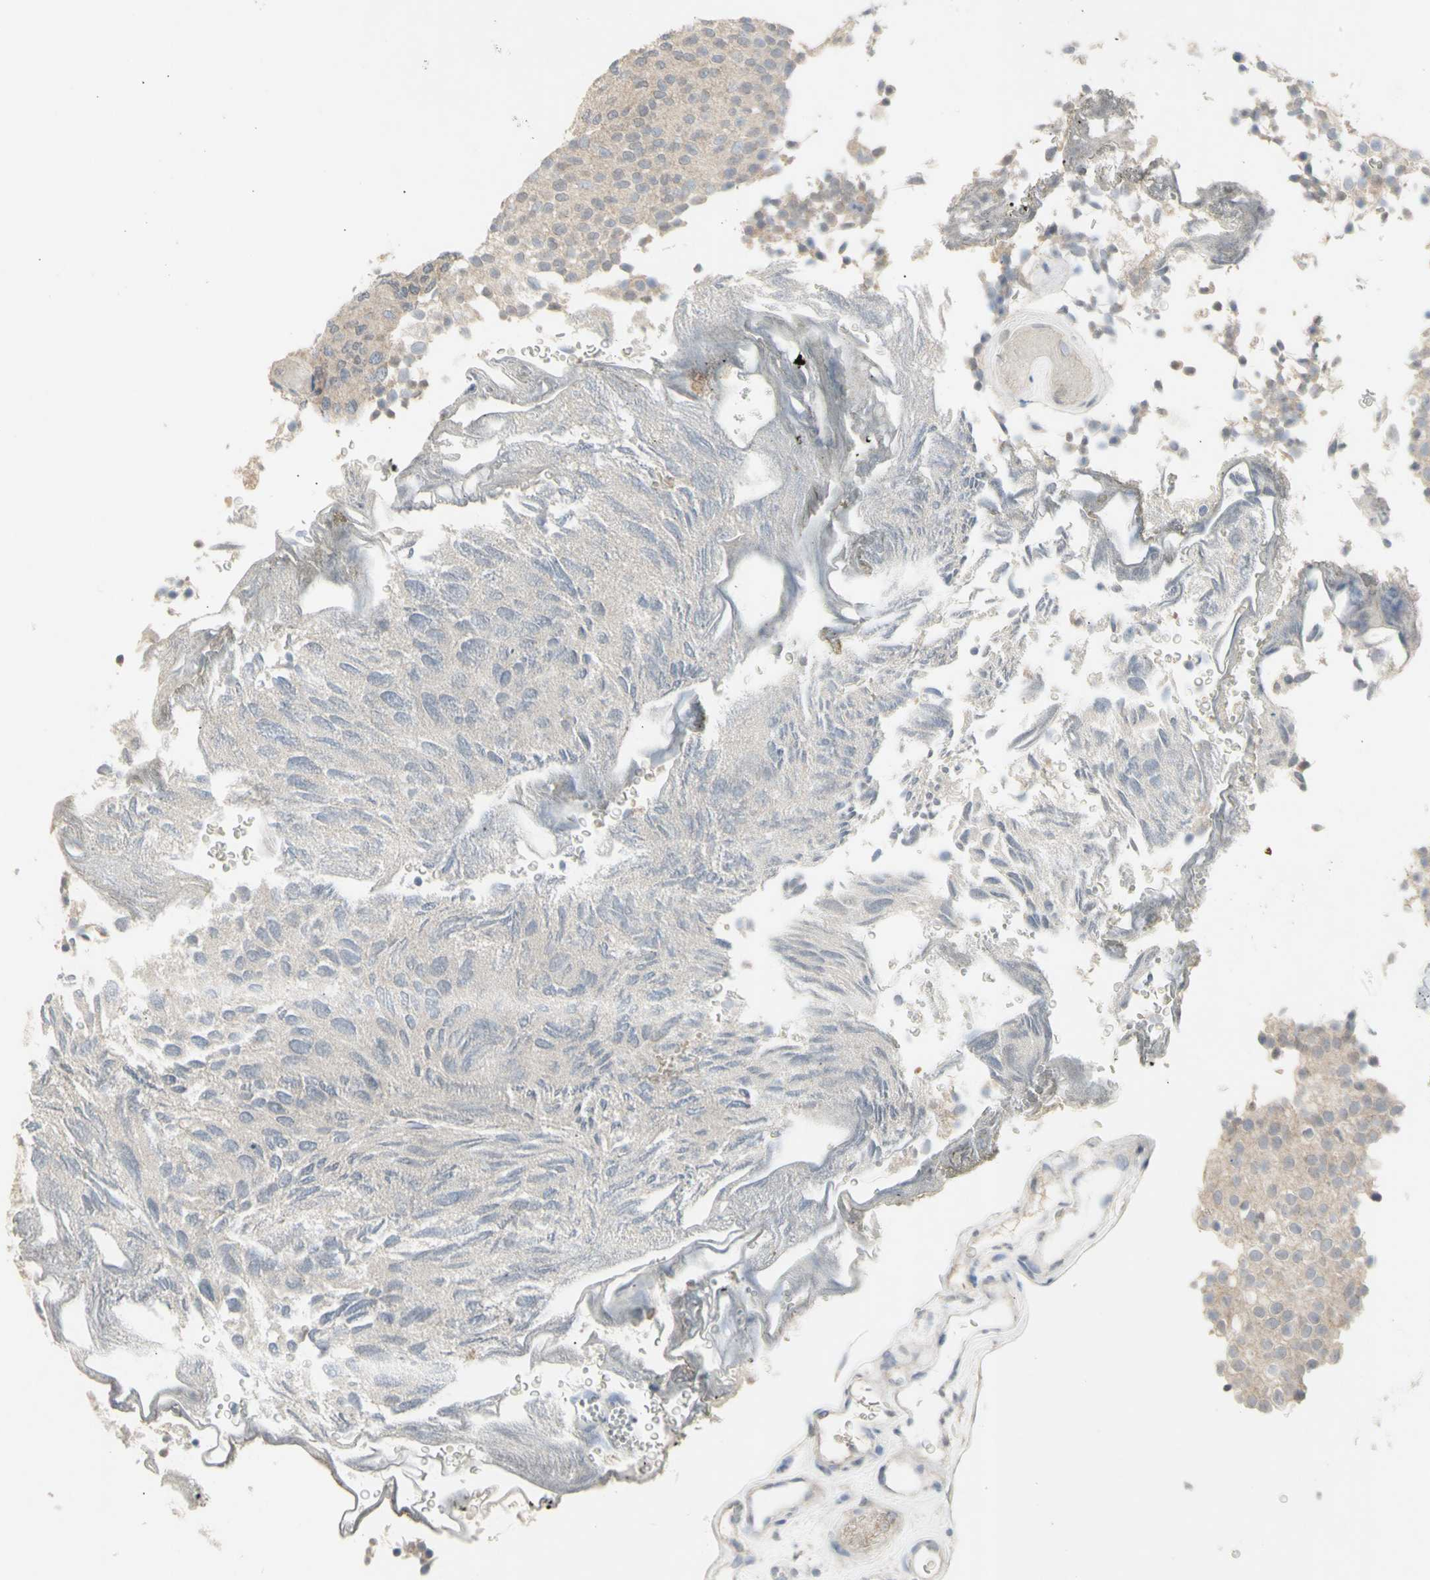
{"staining": {"intensity": "weak", "quantity": "25%-75%", "location": "cytoplasmic/membranous"}, "tissue": "urothelial cancer", "cell_type": "Tumor cells", "image_type": "cancer", "snomed": [{"axis": "morphology", "description": "Urothelial carcinoma, Low grade"}, {"axis": "topography", "description": "Urinary bladder"}], "caption": "IHC of urothelial carcinoma (low-grade) displays low levels of weak cytoplasmic/membranous positivity in about 25%-75% of tumor cells.", "gene": "NLRP1", "patient": {"sex": "male", "age": 78}}